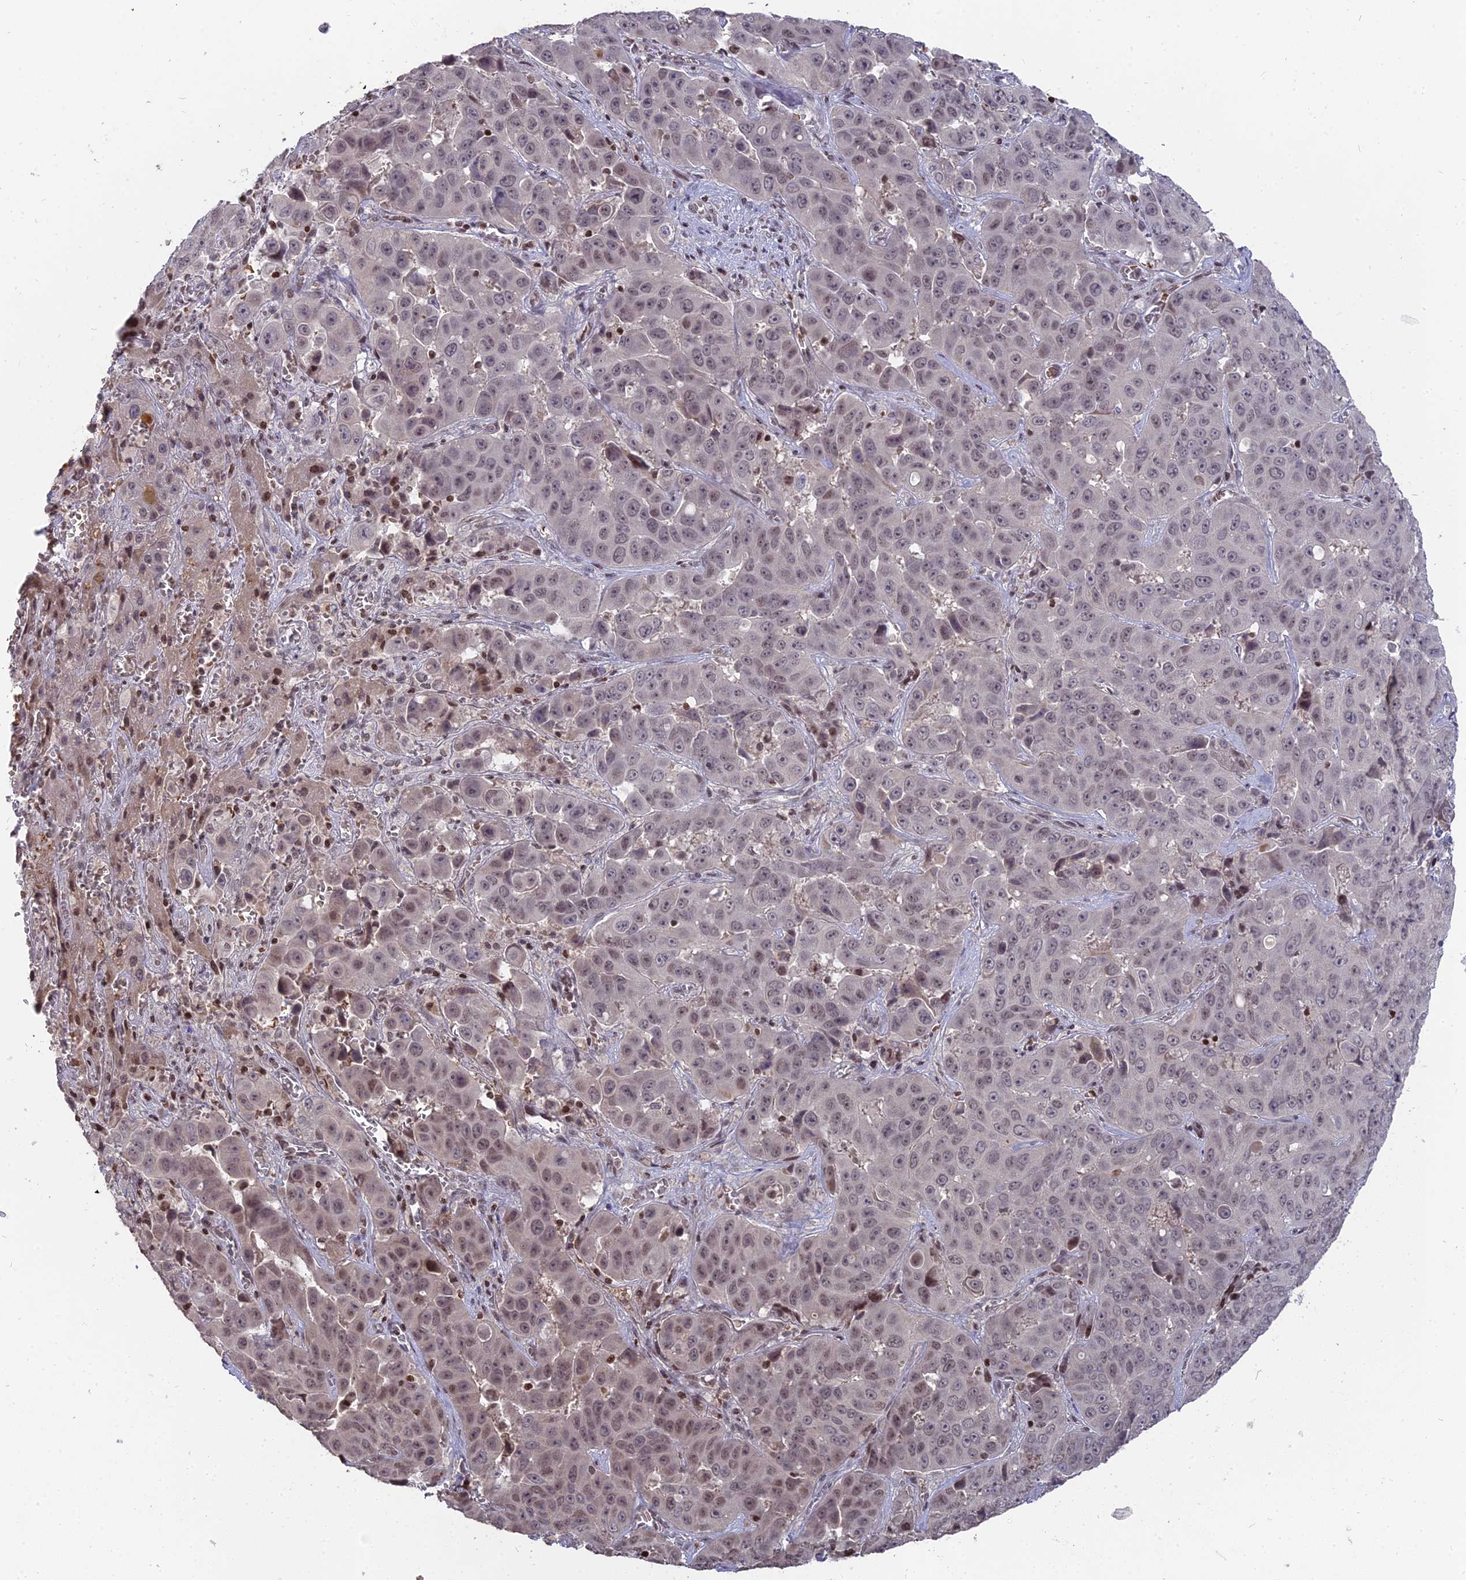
{"staining": {"intensity": "weak", "quantity": "<25%", "location": "nuclear"}, "tissue": "liver cancer", "cell_type": "Tumor cells", "image_type": "cancer", "snomed": [{"axis": "morphology", "description": "Cholangiocarcinoma"}, {"axis": "topography", "description": "Liver"}], "caption": "Tumor cells are negative for protein expression in human liver cholangiocarcinoma.", "gene": "NR1H3", "patient": {"sex": "female", "age": 52}}